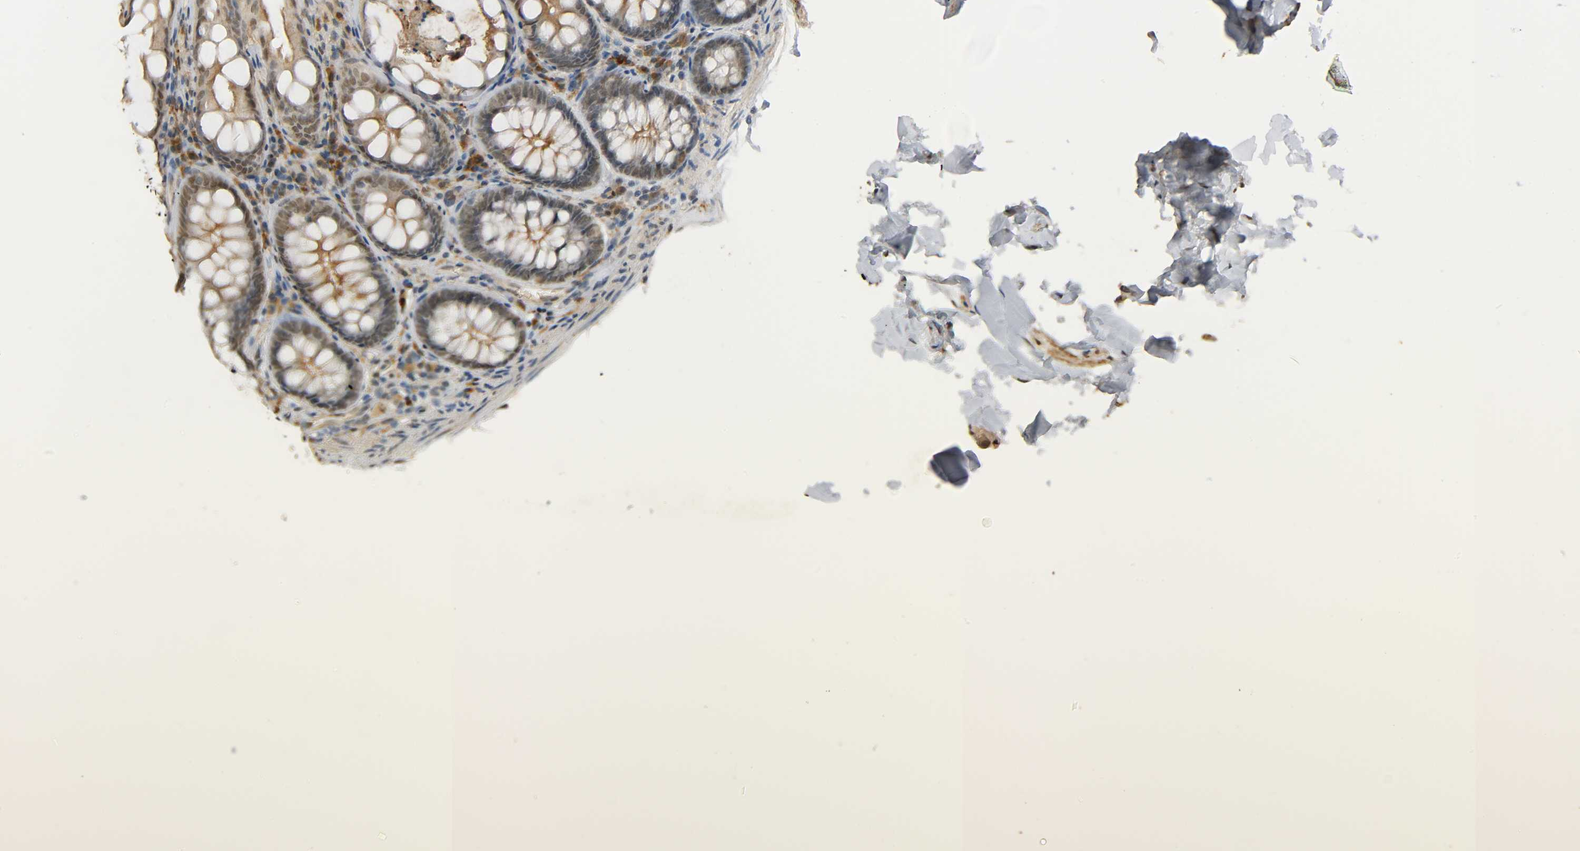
{"staining": {"intensity": "weak", "quantity": ">75%", "location": "nuclear"}, "tissue": "colon", "cell_type": "Endothelial cells", "image_type": "normal", "snomed": [{"axis": "morphology", "description": "Normal tissue, NOS"}, {"axis": "topography", "description": "Colon"}], "caption": "About >75% of endothelial cells in normal colon exhibit weak nuclear protein expression as visualized by brown immunohistochemical staining.", "gene": "ZFPM2", "patient": {"sex": "female", "age": 61}}